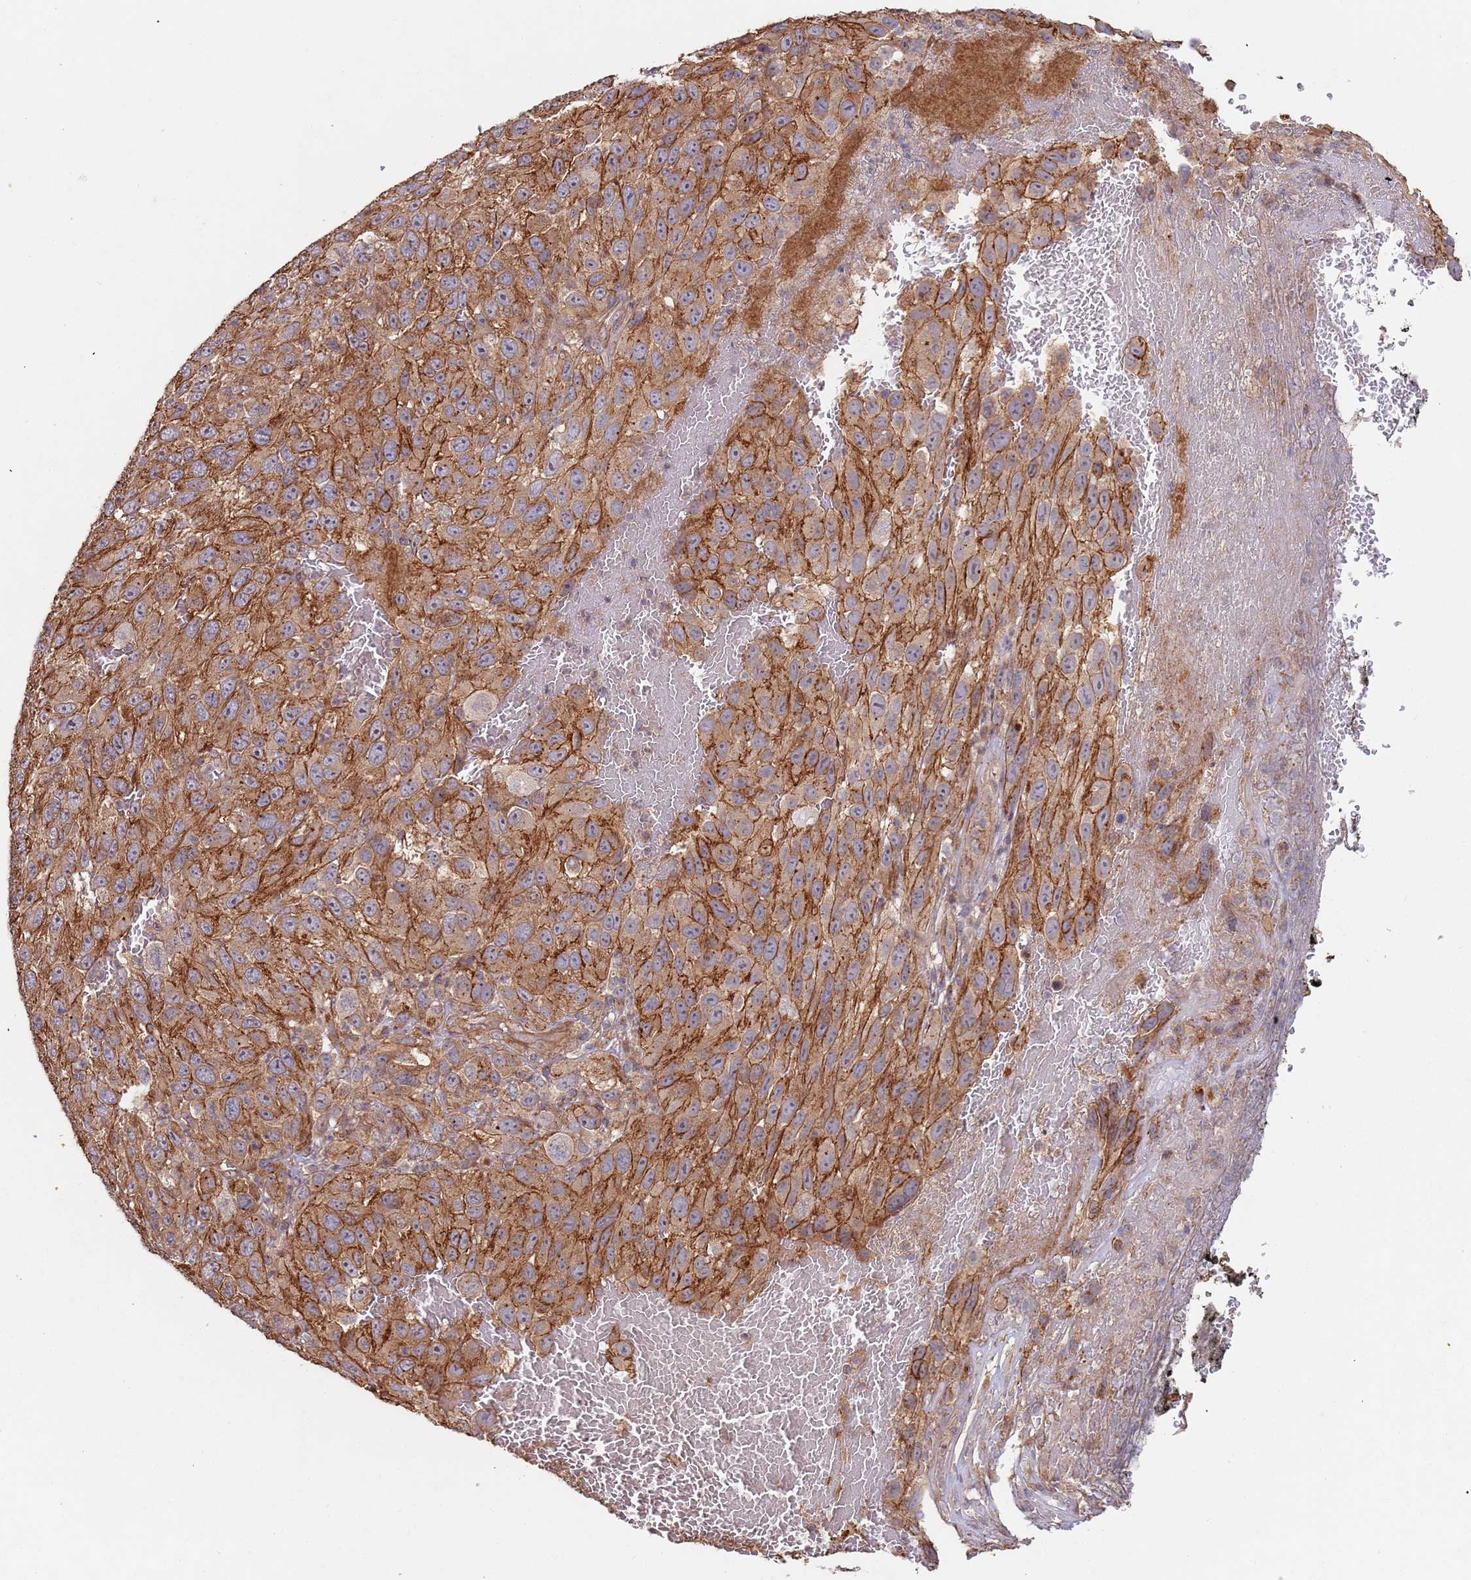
{"staining": {"intensity": "strong", "quantity": ">75%", "location": "cytoplasmic/membranous"}, "tissue": "melanoma", "cell_type": "Tumor cells", "image_type": "cancer", "snomed": [{"axis": "morphology", "description": "Normal tissue, NOS"}, {"axis": "morphology", "description": "Malignant melanoma, NOS"}, {"axis": "topography", "description": "Skin"}], "caption": "Immunohistochemistry image of neoplastic tissue: melanoma stained using IHC shows high levels of strong protein expression localized specifically in the cytoplasmic/membranous of tumor cells, appearing as a cytoplasmic/membranous brown color.", "gene": "KANSL1L", "patient": {"sex": "female", "age": 96}}